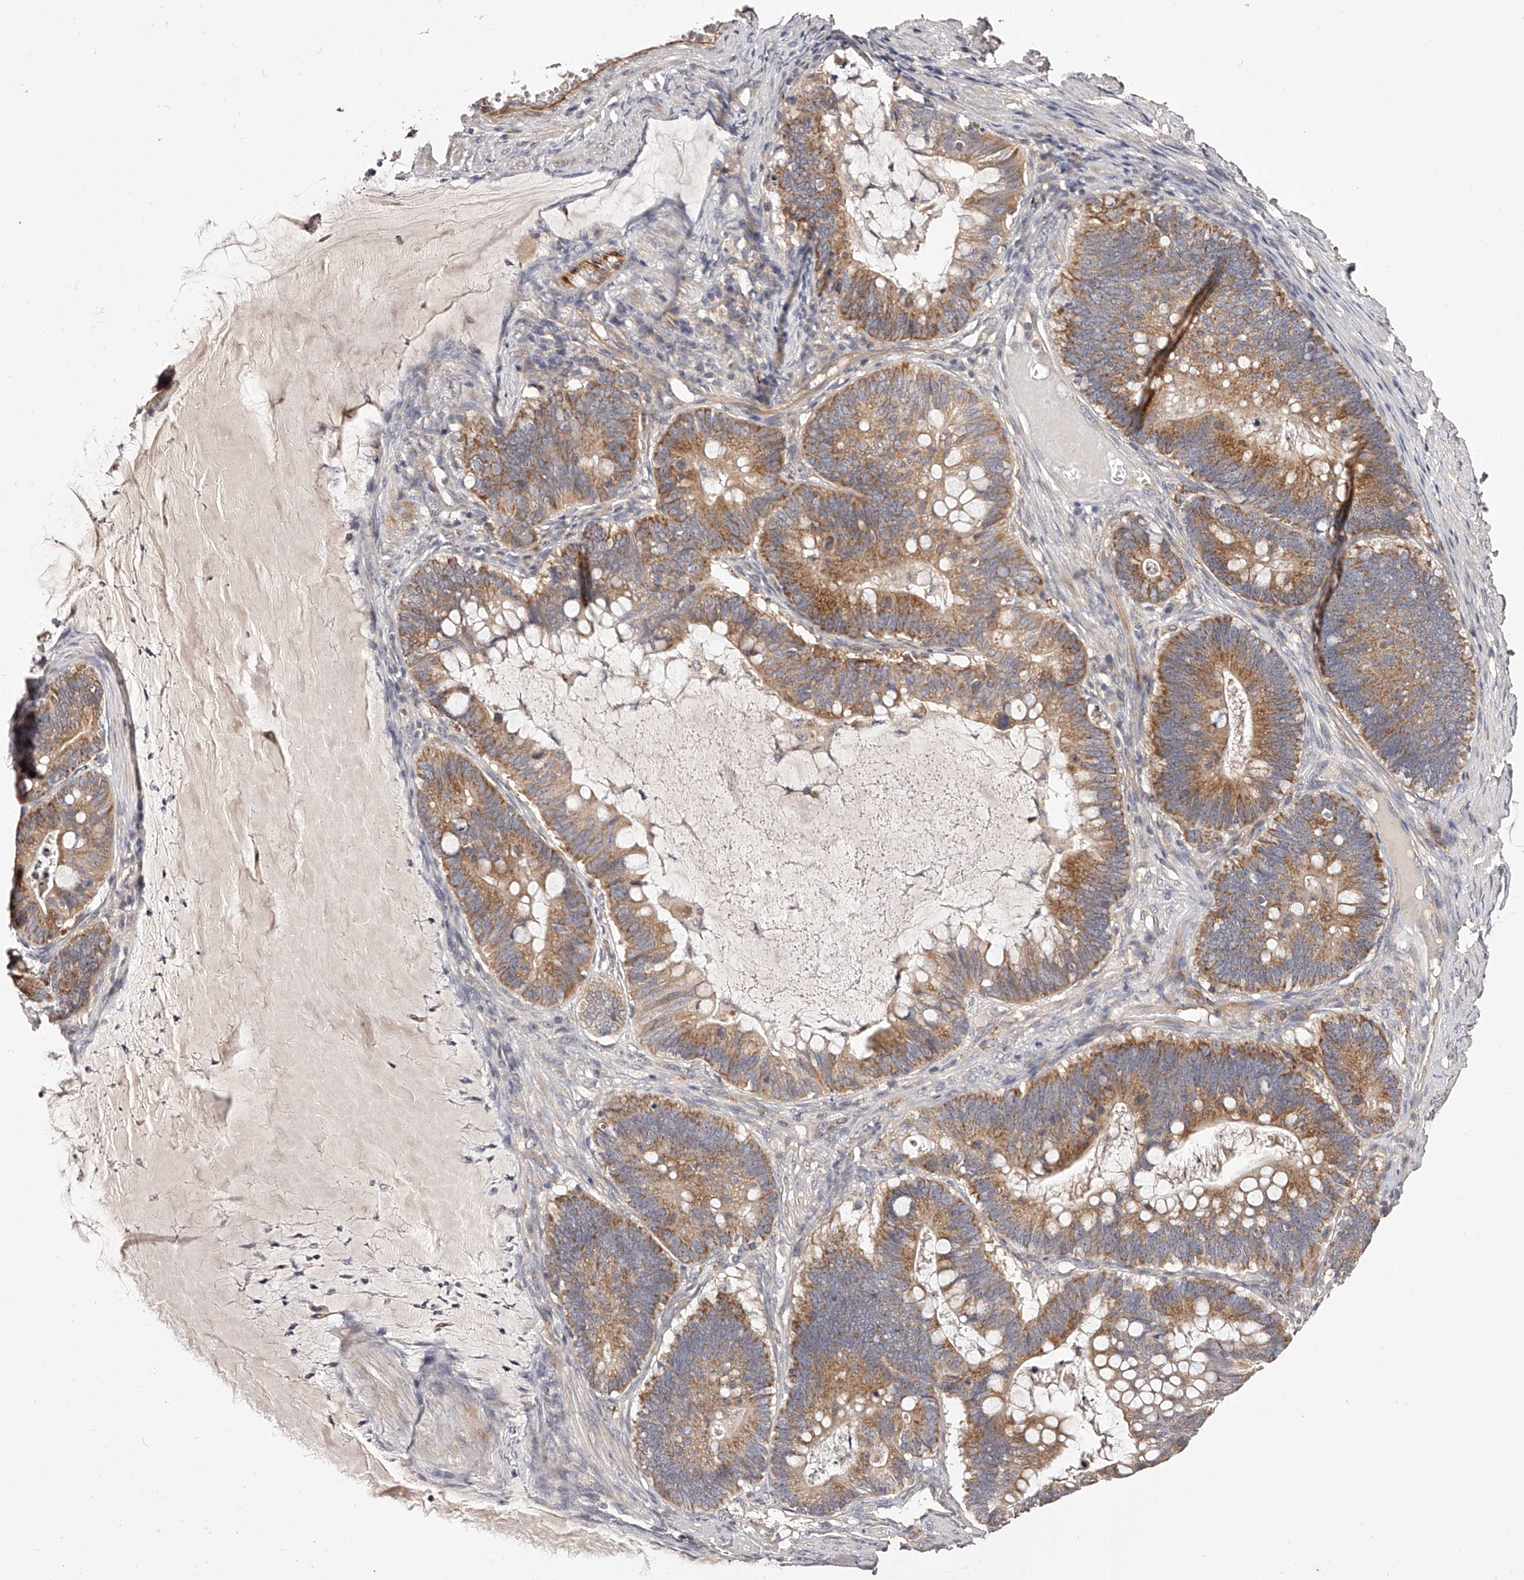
{"staining": {"intensity": "moderate", "quantity": ">75%", "location": "cytoplasmic/membranous"}, "tissue": "ovarian cancer", "cell_type": "Tumor cells", "image_type": "cancer", "snomed": [{"axis": "morphology", "description": "Cystadenocarcinoma, mucinous, NOS"}, {"axis": "topography", "description": "Ovary"}], "caption": "A brown stain labels moderate cytoplasmic/membranous staining of a protein in mucinous cystadenocarcinoma (ovarian) tumor cells.", "gene": "ODF2L", "patient": {"sex": "female", "age": 61}}